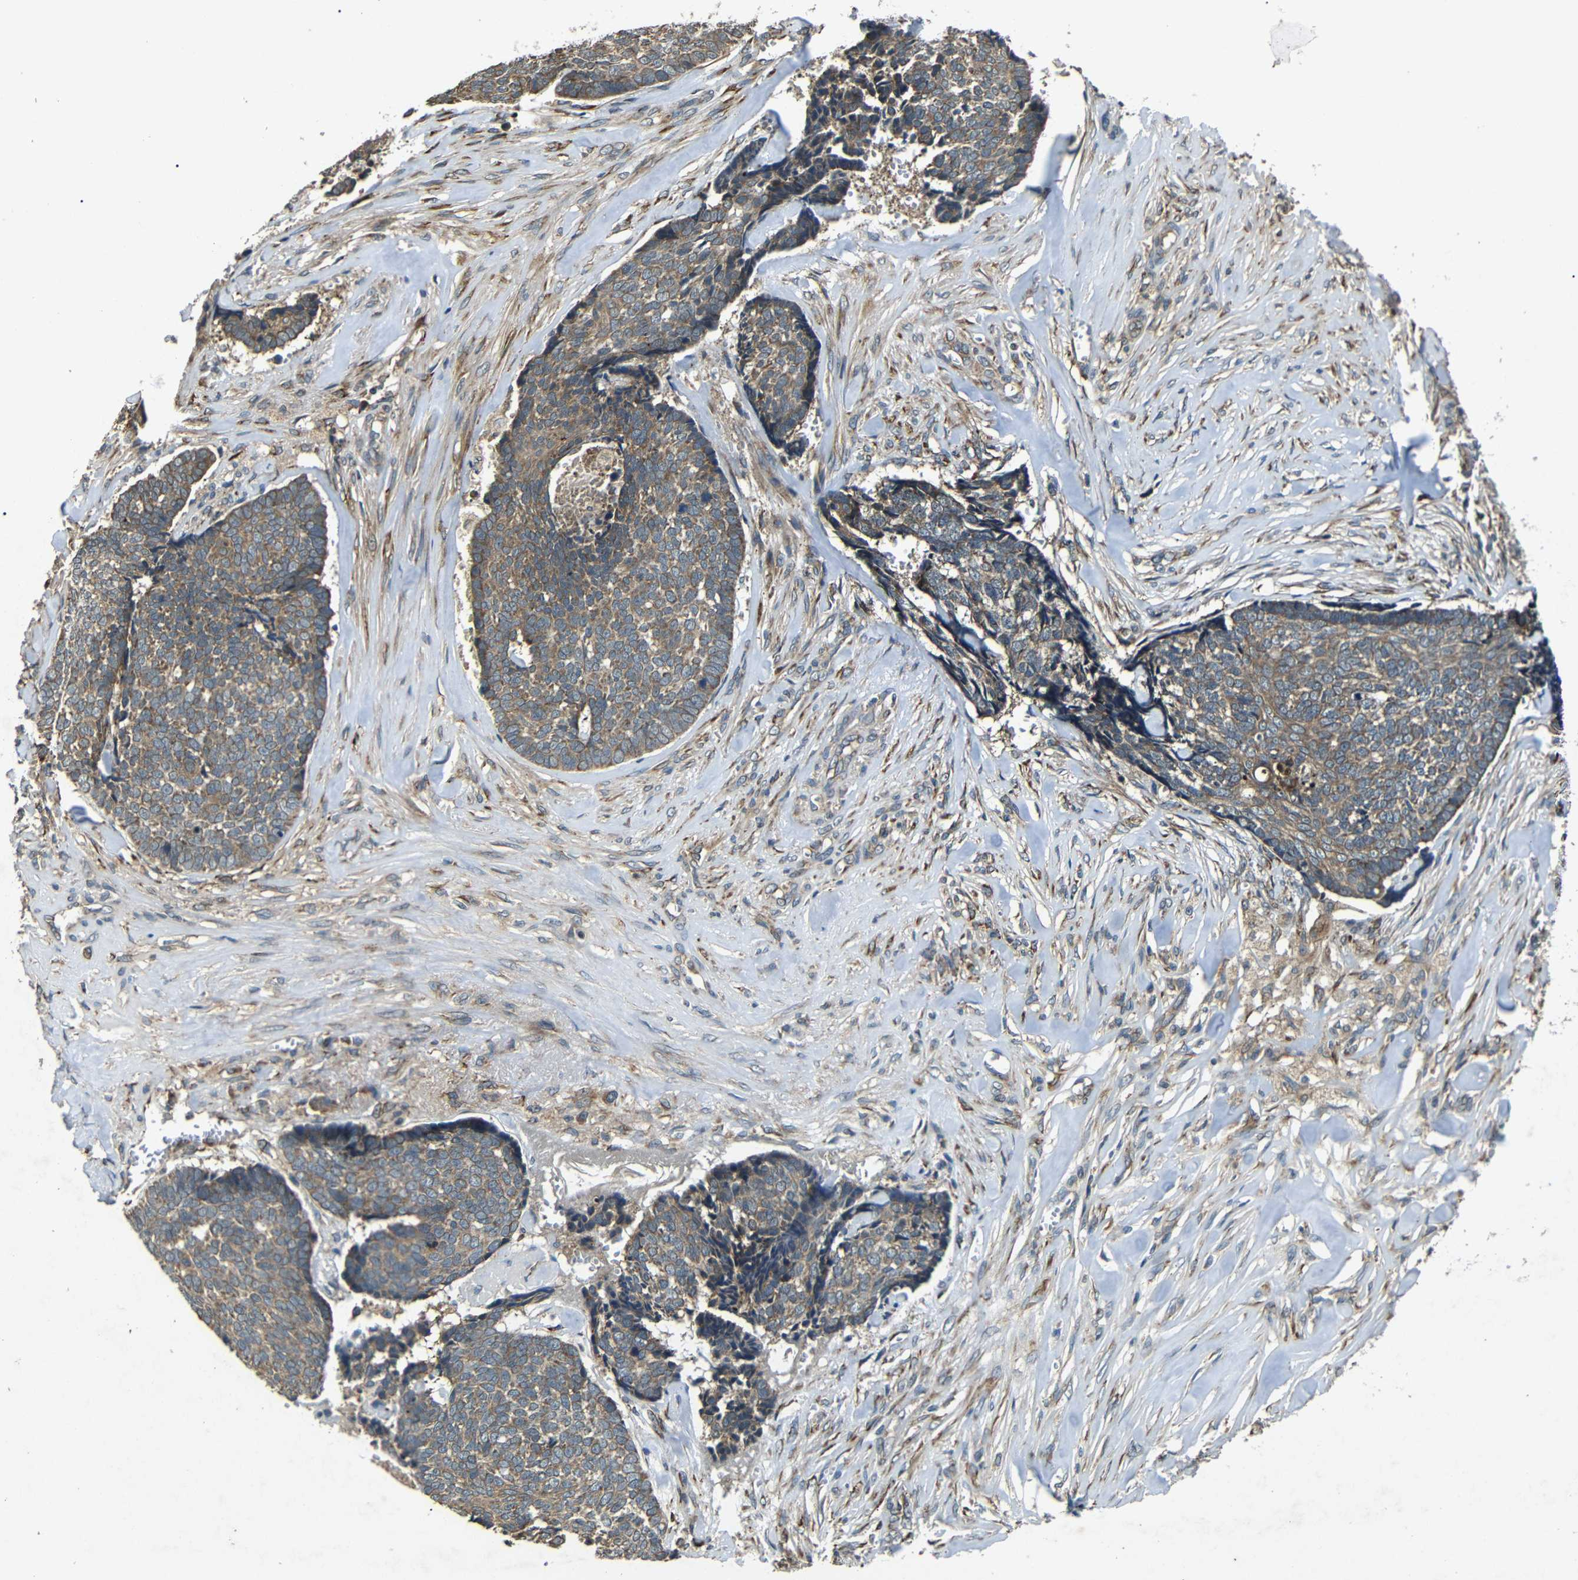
{"staining": {"intensity": "moderate", "quantity": ">75%", "location": "cytoplasmic/membranous"}, "tissue": "skin cancer", "cell_type": "Tumor cells", "image_type": "cancer", "snomed": [{"axis": "morphology", "description": "Basal cell carcinoma"}, {"axis": "topography", "description": "Skin"}], "caption": "Skin cancer (basal cell carcinoma) stained with immunohistochemistry shows moderate cytoplasmic/membranous expression in approximately >75% of tumor cells.", "gene": "TRPC1", "patient": {"sex": "male", "age": 84}}